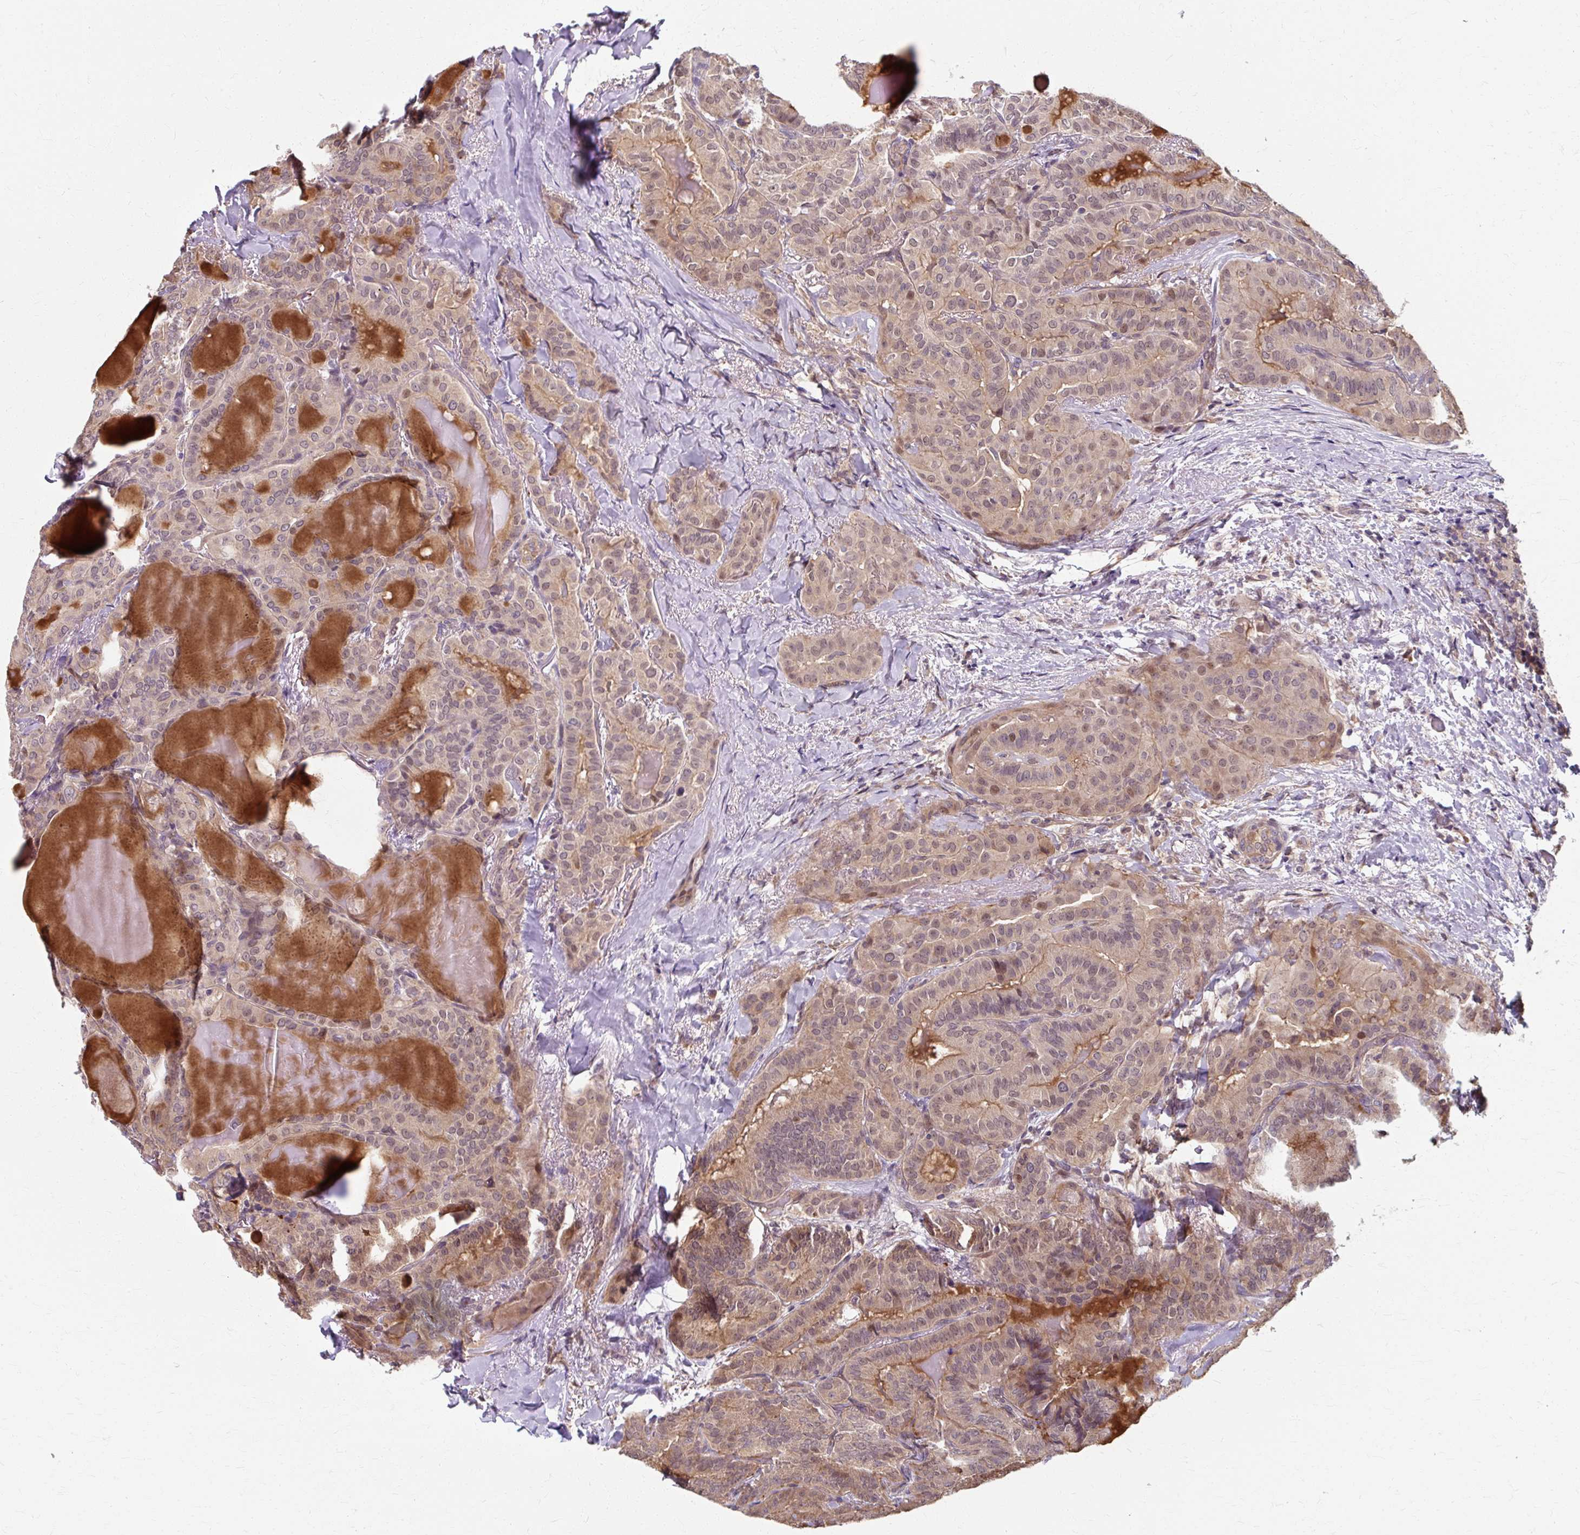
{"staining": {"intensity": "weak", "quantity": "25%-75%", "location": "cytoplasmic/membranous,nuclear"}, "tissue": "thyroid cancer", "cell_type": "Tumor cells", "image_type": "cancer", "snomed": [{"axis": "morphology", "description": "Papillary adenocarcinoma, NOS"}, {"axis": "topography", "description": "Thyroid gland"}], "caption": "Tumor cells reveal low levels of weak cytoplasmic/membranous and nuclear staining in approximately 25%-75% of cells in human papillary adenocarcinoma (thyroid).", "gene": "ZNF555", "patient": {"sex": "female", "age": 68}}